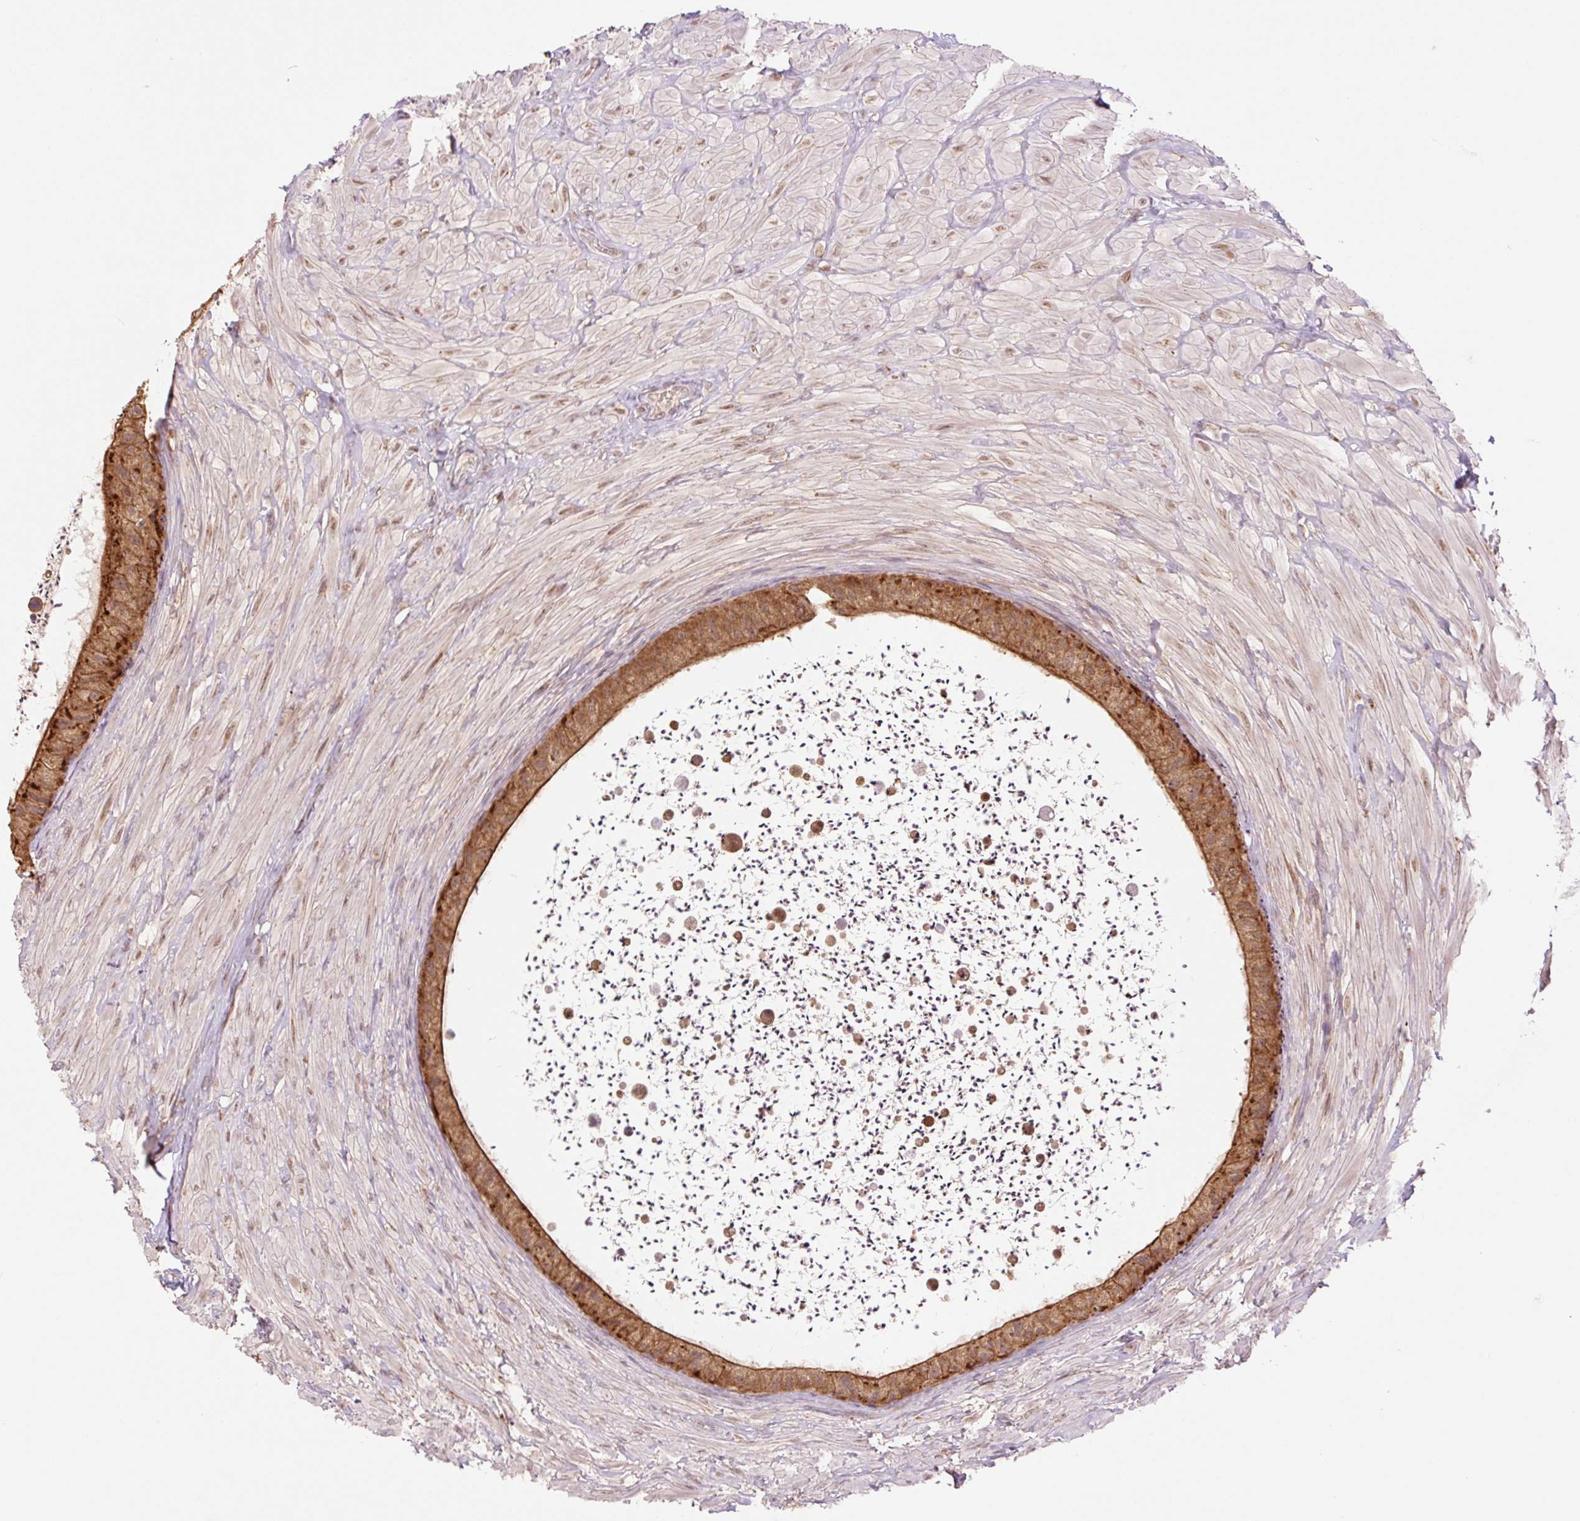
{"staining": {"intensity": "strong", "quantity": ">75%", "location": "cytoplasmic/membranous"}, "tissue": "epididymis", "cell_type": "Glandular cells", "image_type": "normal", "snomed": [{"axis": "morphology", "description": "Normal tissue, NOS"}, {"axis": "topography", "description": "Epididymis"}, {"axis": "topography", "description": "Peripheral nerve tissue"}], "caption": "Immunohistochemical staining of benign human epididymis displays strong cytoplasmic/membranous protein positivity in approximately >75% of glandular cells.", "gene": "YJU2B", "patient": {"sex": "male", "age": 32}}